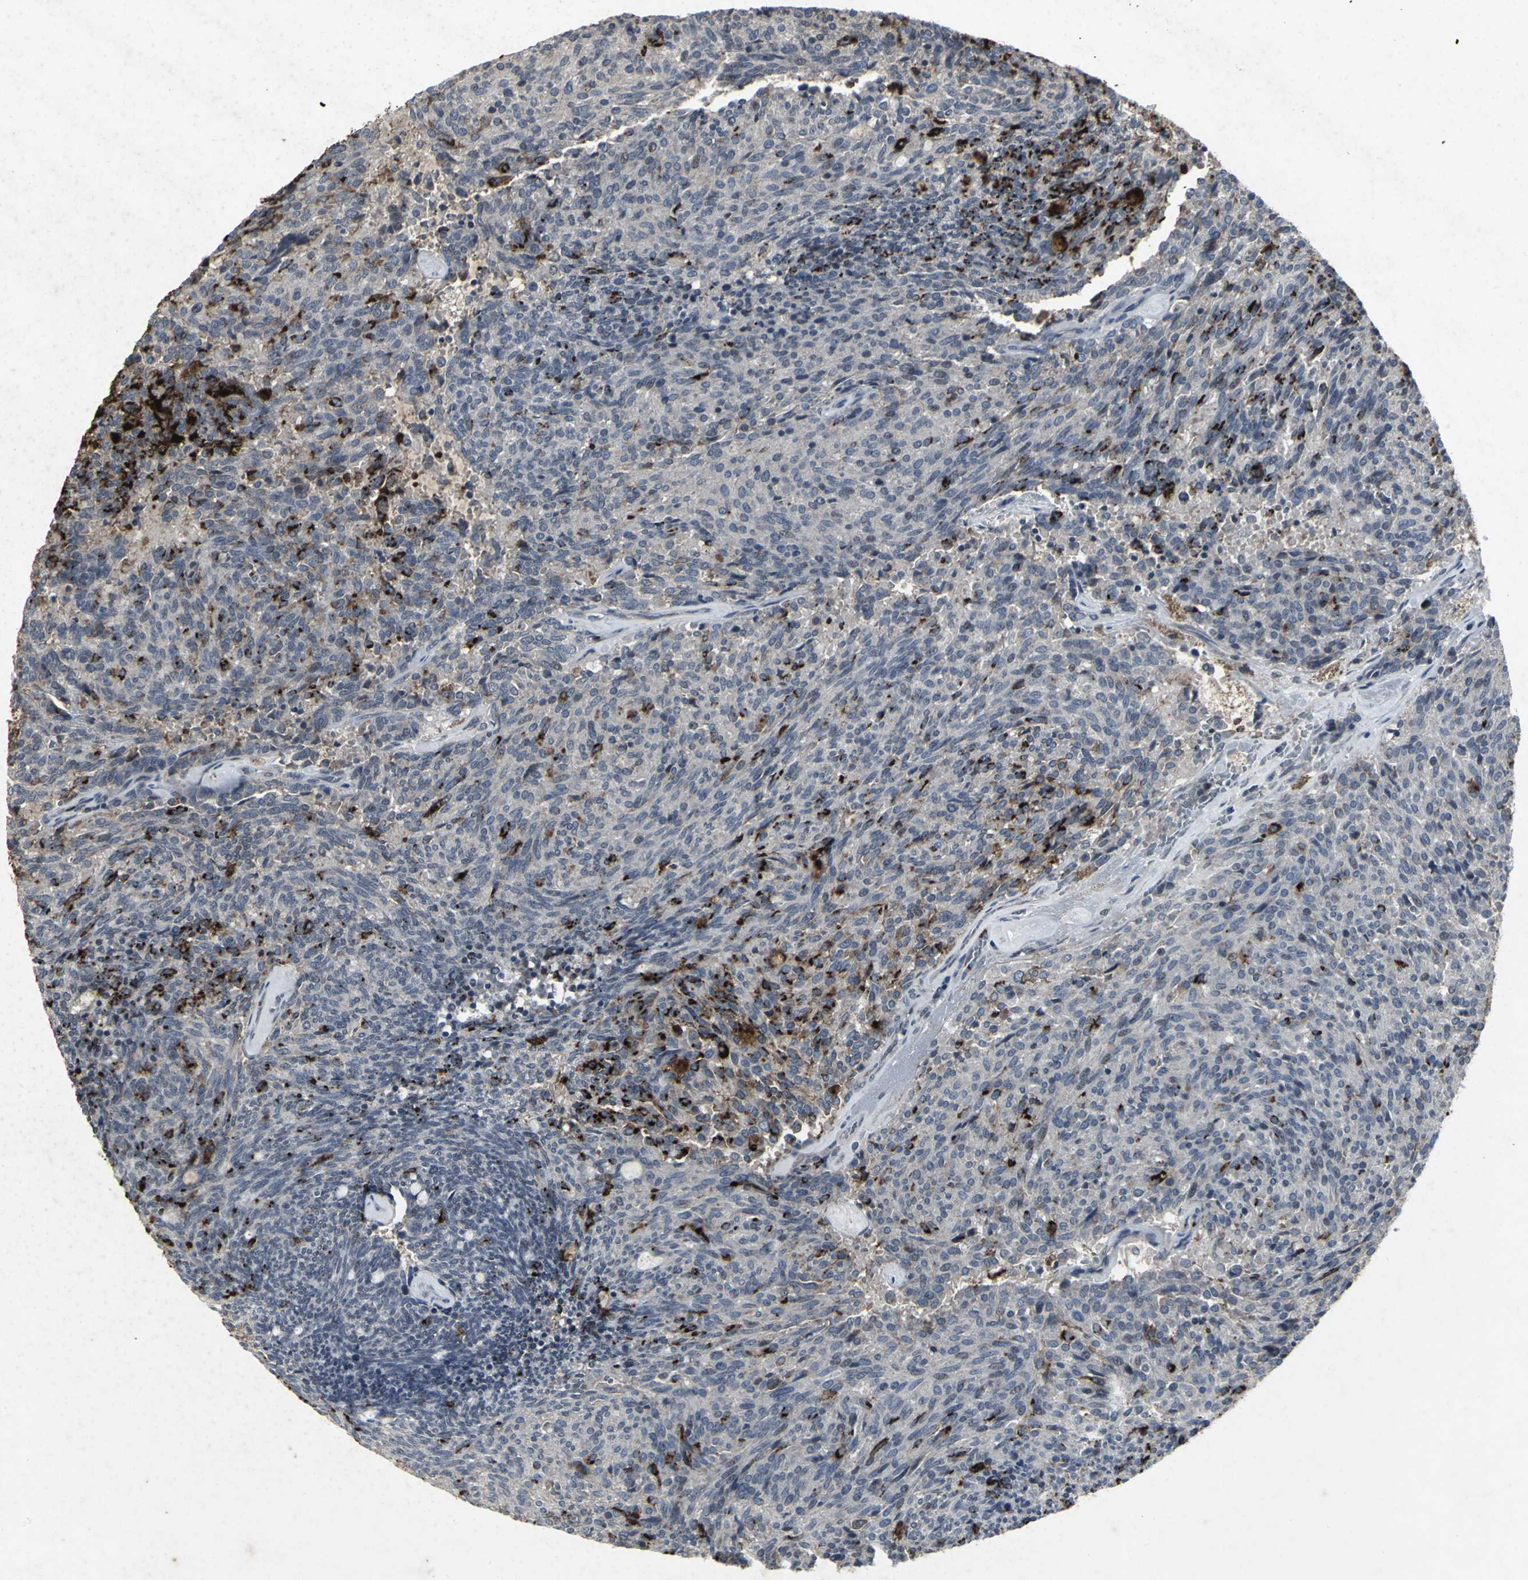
{"staining": {"intensity": "strong", "quantity": "<25%", "location": "cytoplasmic/membranous"}, "tissue": "carcinoid", "cell_type": "Tumor cells", "image_type": "cancer", "snomed": [{"axis": "morphology", "description": "Carcinoid, malignant, NOS"}, {"axis": "topography", "description": "Pancreas"}], "caption": "Tumor cells show medium levels of strong cytoplasmic/membranous expression in approximately <25% of cells in human carcinoid (malignant).", "gene": "BMP4", "patient": {"sex": "female", "age": 54}}